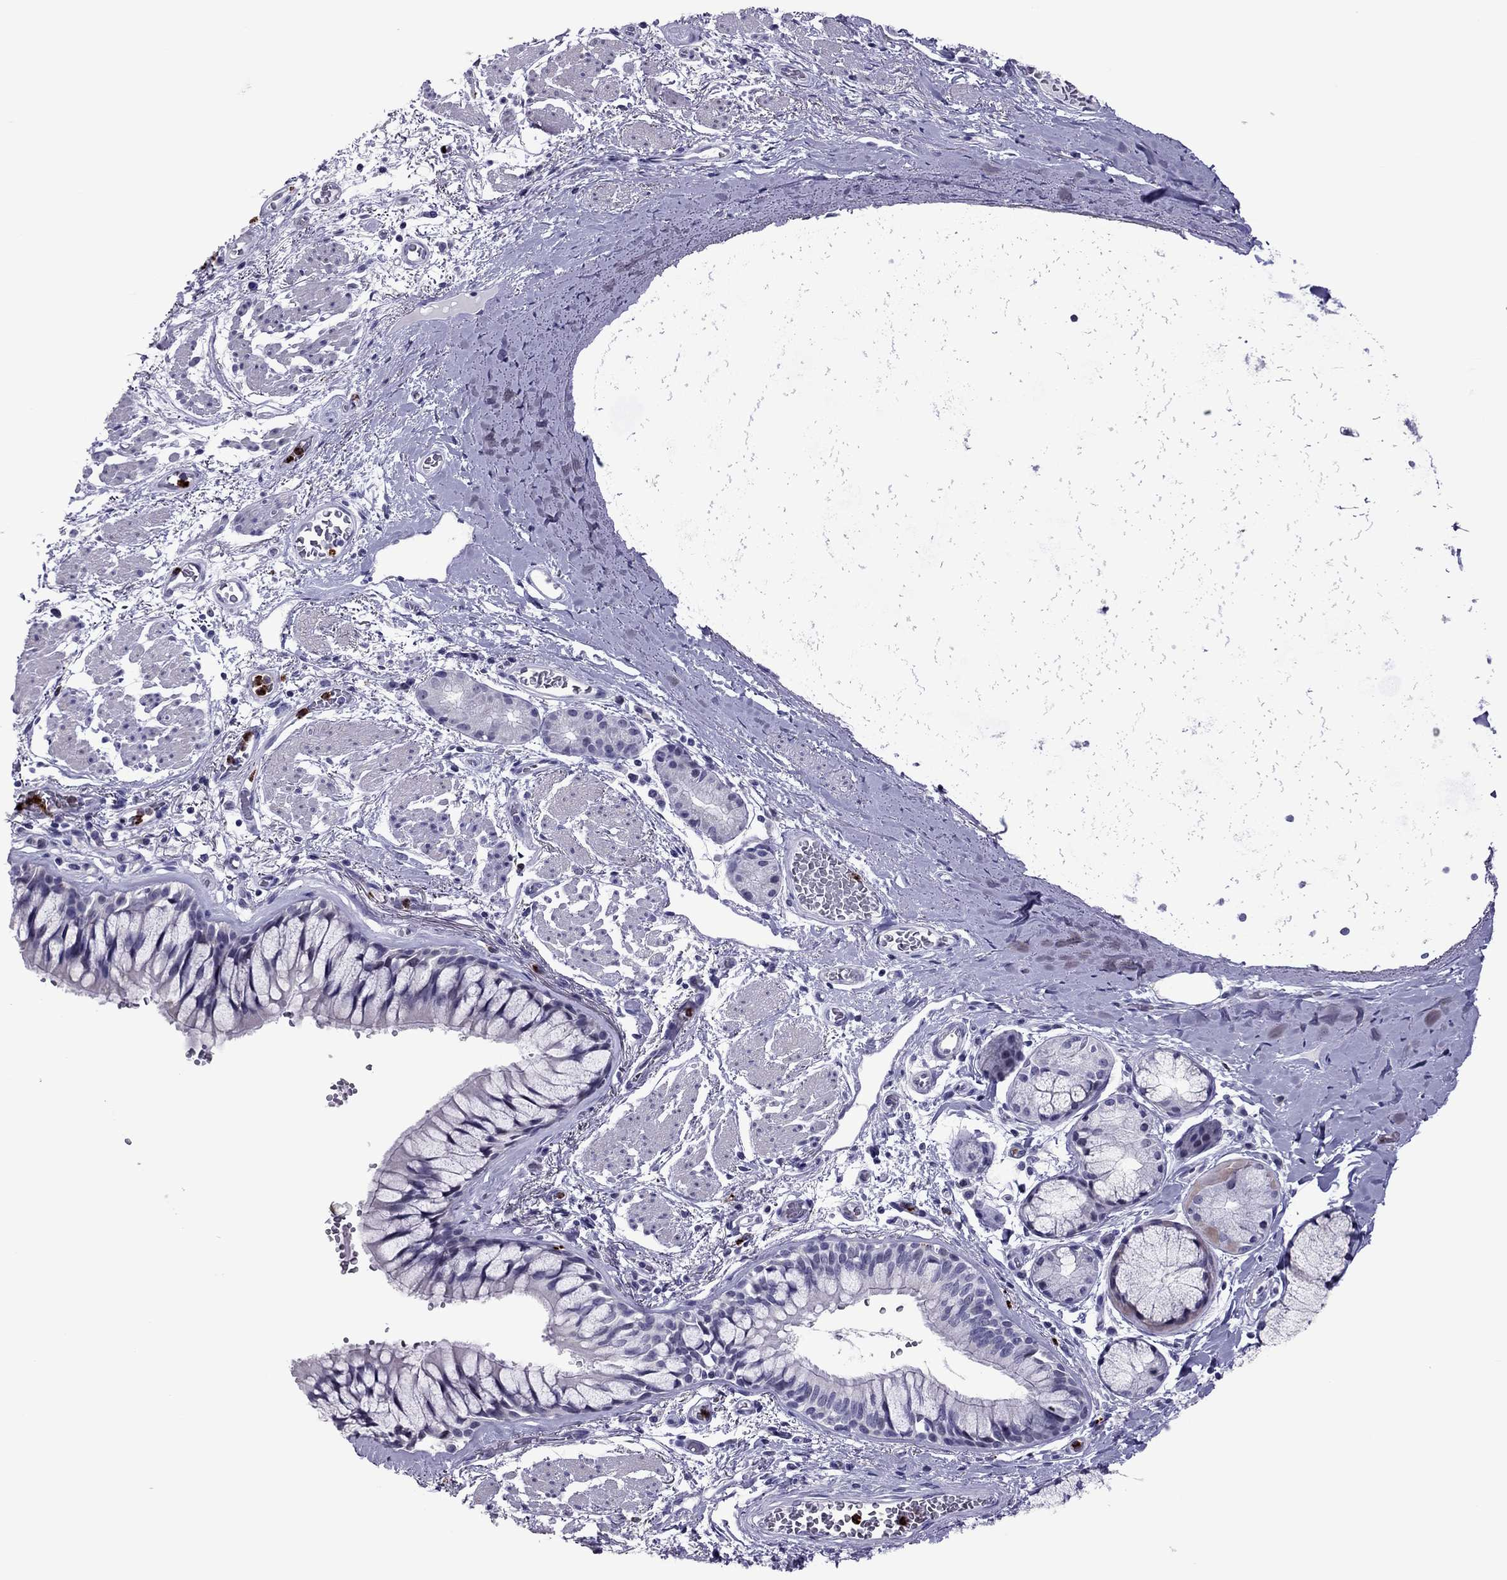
{"staining": {"intensity": "negative", "quantity": "none", "location": "none"}, "tissue": "bronchus", "cell_type": "Respiratory epithelial cells", "image_type": "normal", "snomed": [{"axis": "morphology", "description": "Normal tissue, NOS"}, {"axis": "topography", "description": "Bronchus"}, {"axis": "topography", "description": "Lung"}], "caption": "Immunohistochemical staining of normal human bronchus demonstrates no significant positivity in respiratory epithelial cells. (Brightfield microscopy of DAB (3,3'-diaminobenzidine) immunohistochemistry at high magnification).", "gene": "CCL27", "patient": {"sex": "female", "age": 57}}